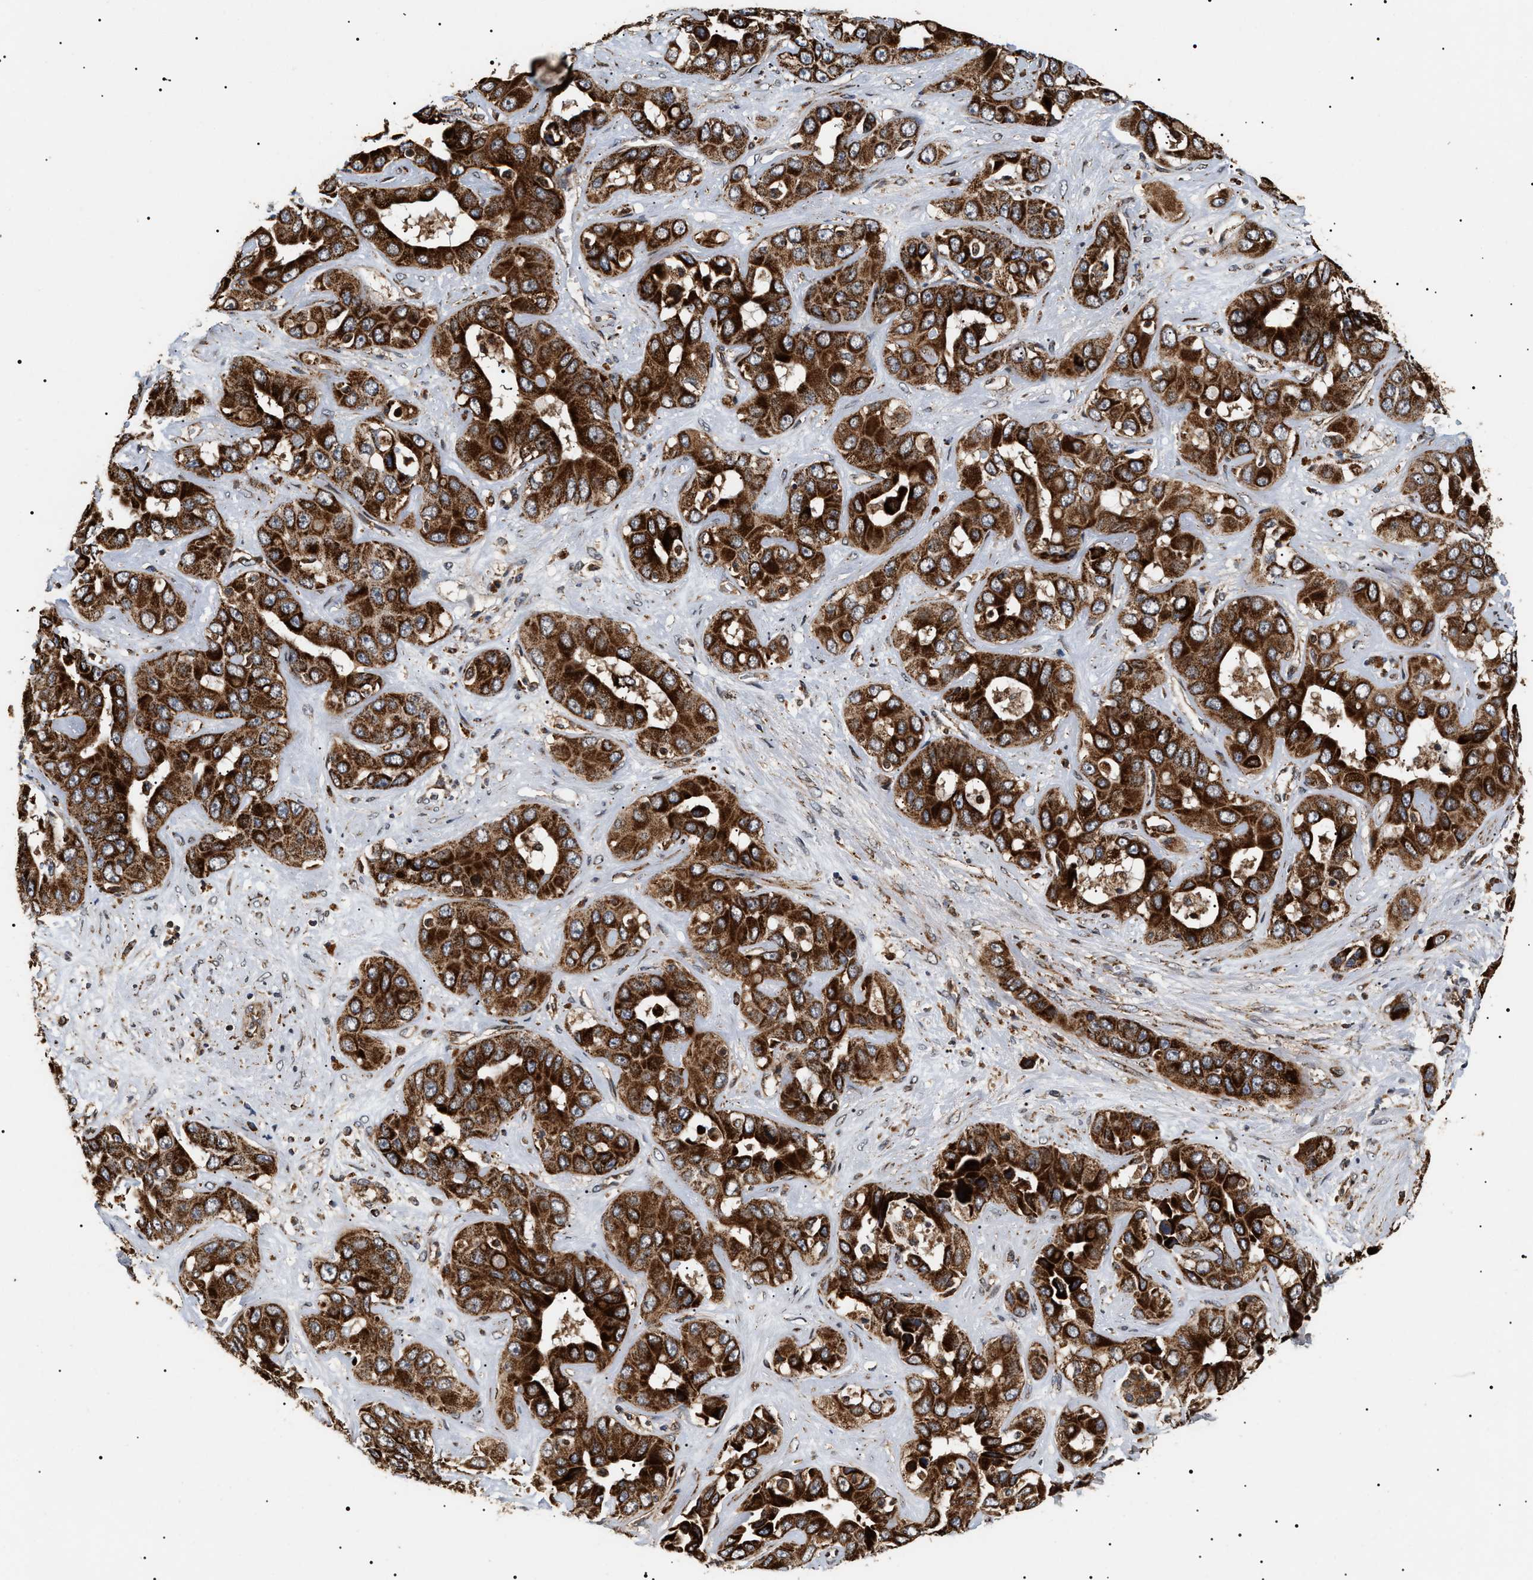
{"staining": {"intensity": "strong", "quantity": ">75%", "location": "cytoplasmic/membranous"}, "tissue": "liver cancer", "cell_type": "Tumor cells", "image_type": "cancer", "snomed": [{"axis": "morphology", "description": "Cholangiocarcinoma"}, {"axis": "topography", "description": "Liver"}], "caption": "Protein staining of liver cancer (cholangiocarcinoma) tissue exhibits strong cytoplasmic/membranous expression in approximately >75% of tumor cells.", "gene": "ZBTB26", "patient": {"sex": "female", "age": 52}}